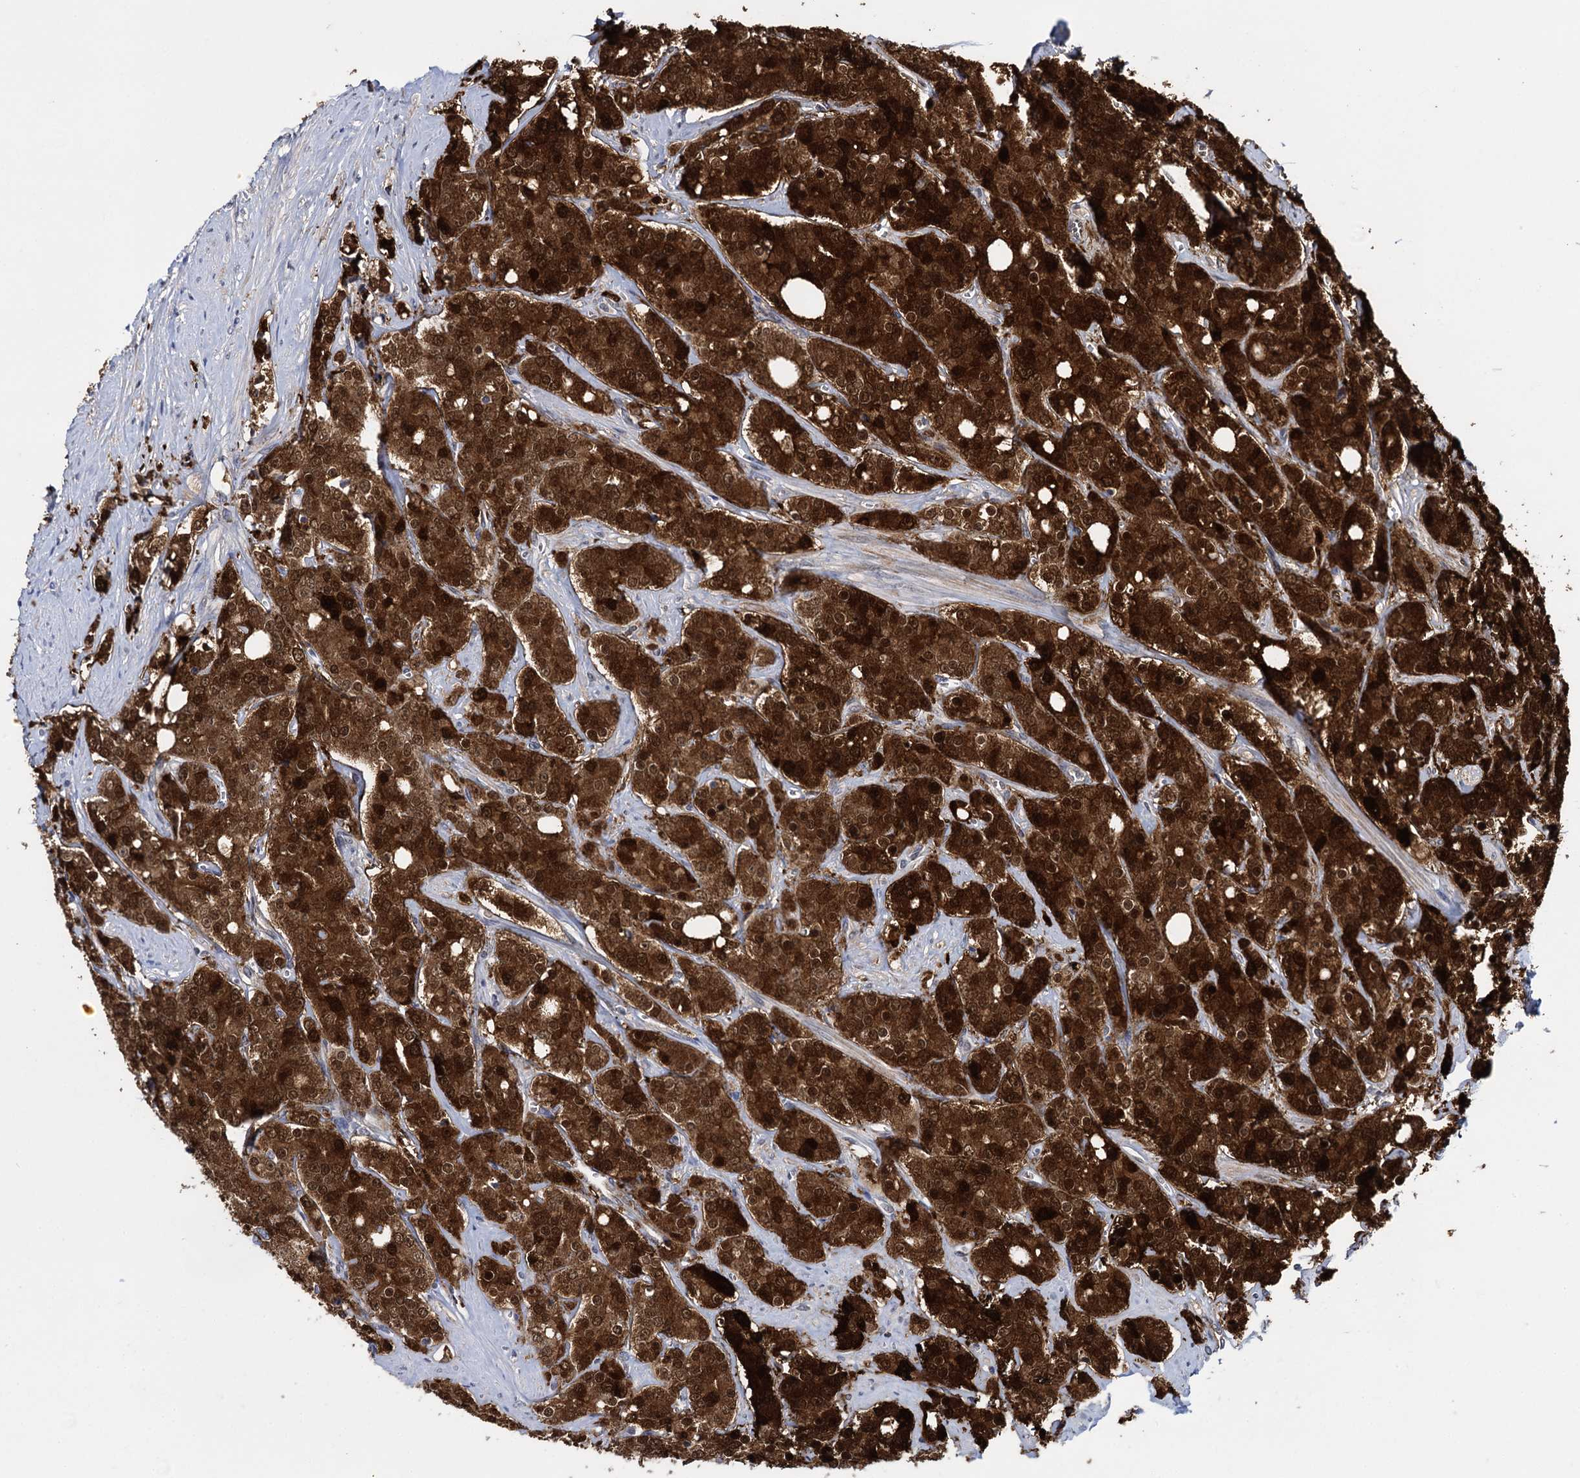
{"staining": {"intensity": "strong", "quantity": ">75%", "location": "cytoplasmic/membranous,nuclear"}, "tissue": "prostate cancer", "cell_type": "Tumor cells", "image_type": "cancer", "snomed": [{"axis": "morphology", "description": "Adenocarcinoma, High grade"}, {"axis": "topography", "description": "Prostate"}], "caption": "High-power microscopy captured an immunohistochemistry (IHC) image of prostate cancer, revealing strong cytoplasmic/membranous and nuclear staining in about >75% of tumor cells.", "gene": "GLO1", "patient": {"sex": "male", "age": 62}}